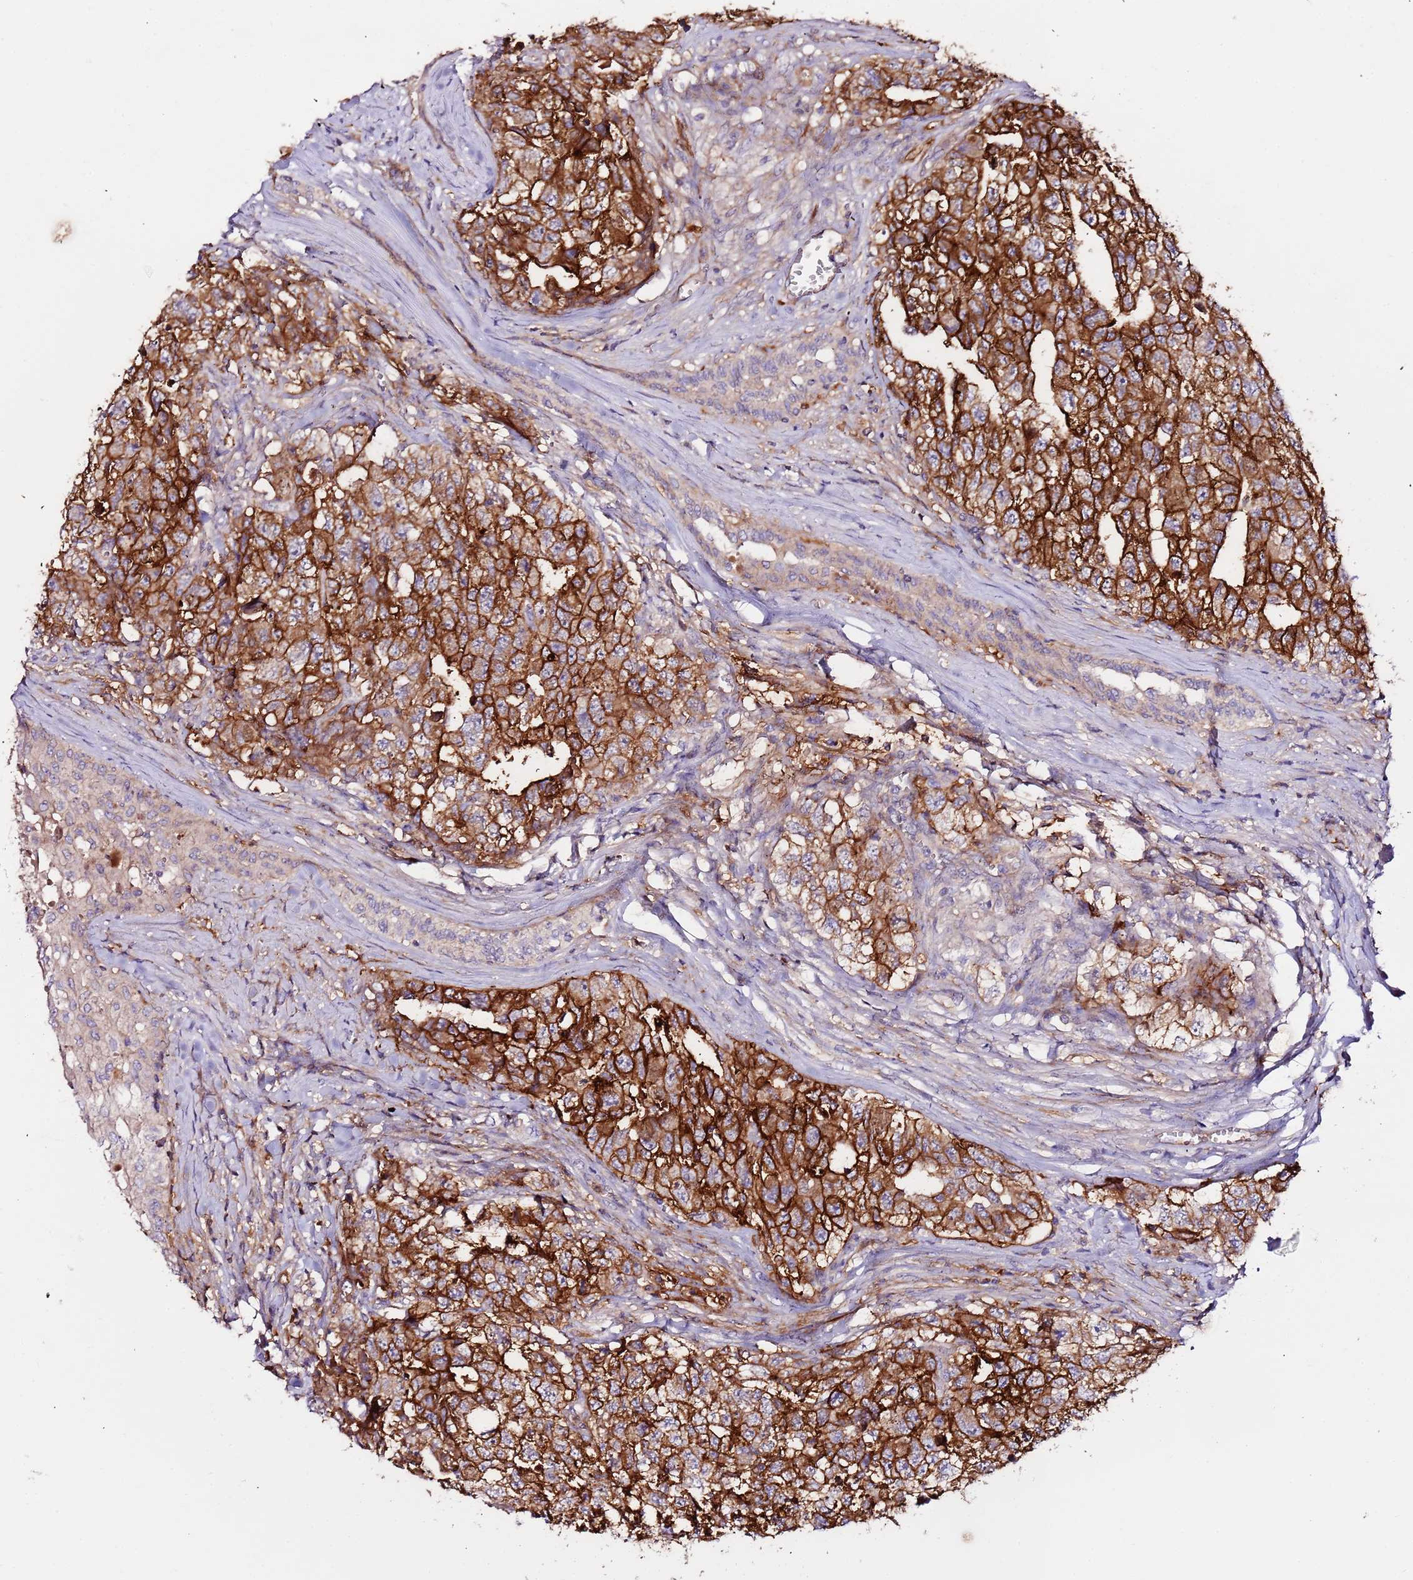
{"staining": {"intensity": "strong", "quantity": ">75%", "location": "cytoplasmic/membranous"}, "tissue": "testis cancer", "cell_type": "Tumor cells", "image_type": "cancer", "snomed": [{"axis": "morphology", "description": "Carcinoma, Embryonal, NOS"}, {"axis": "topography", "description": "Testis"}], "caption": "High-magnification brightfield microscopy of embryonal carcinoma (testis) stained with DAB (3,3'-diaminobenzidine) (brown) and counterstained with hematoxylin (blue). tumor cells exhibit strong cytoplasmic/membranous expression is present in approximately>75% of cells.", "gene": "FLVCR1", "patient": {"sex": "male", "age": 31}}